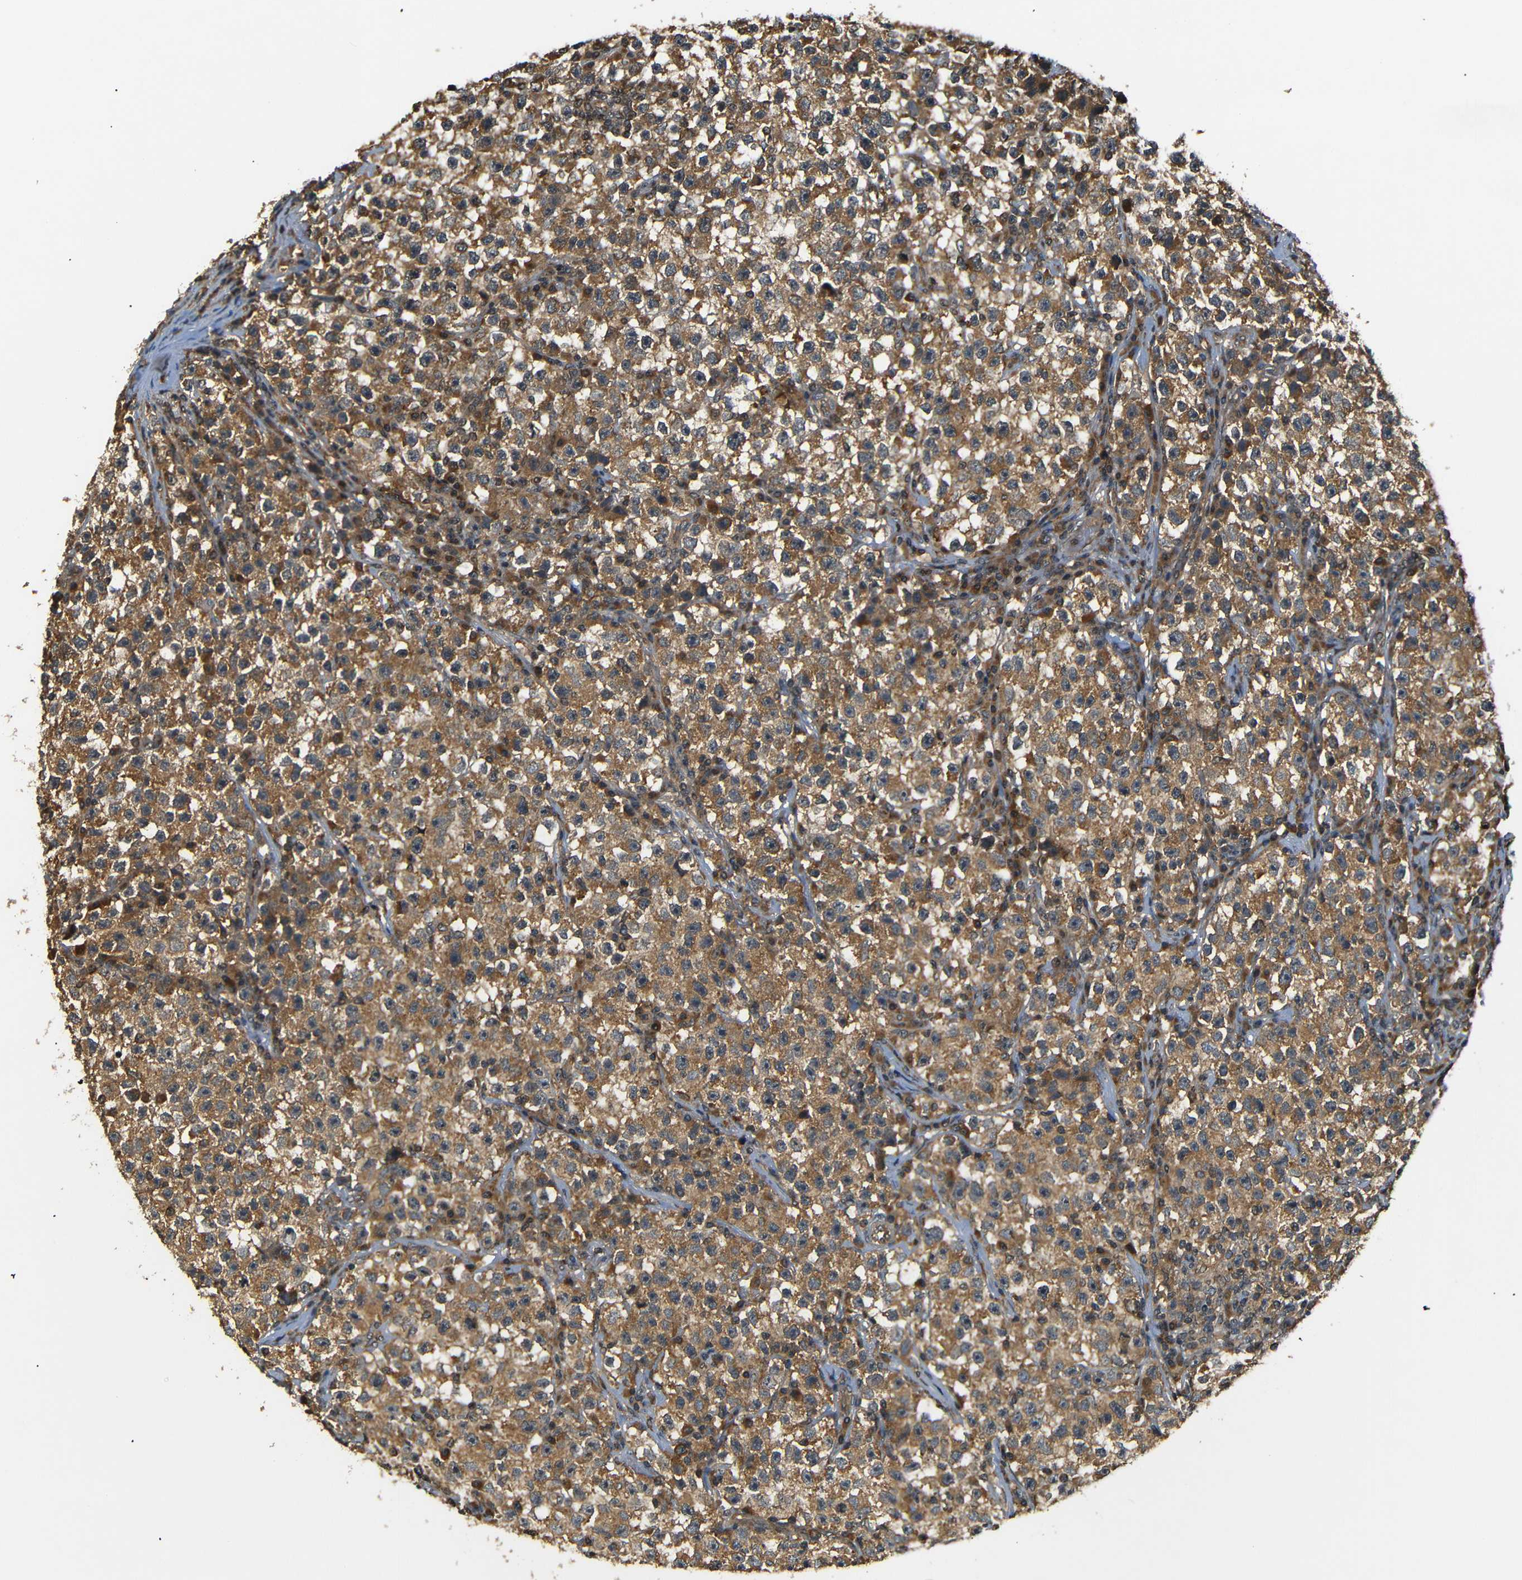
{"staining": {"intensity": "moderate", "quantity": ">75%", "location": "cytoplasmic/membranous"}, "tissue": "testis cancer", "cell_type": "Tumor cells", "image_type": "cancer", "snomed": [{"axis": "morphology", "description": "Seminoma, NOS"}, {"axis": "topography", "description": "Testis"}], "caption": "The histopathology image demonstrates immunohistochemical staining of testis cancer. There is moderate cytoplasmic/membranous positivity is seen in about >75% of tumor cells.", "gene": "TANK", "patient": {"sex": "male", "age": 22}}